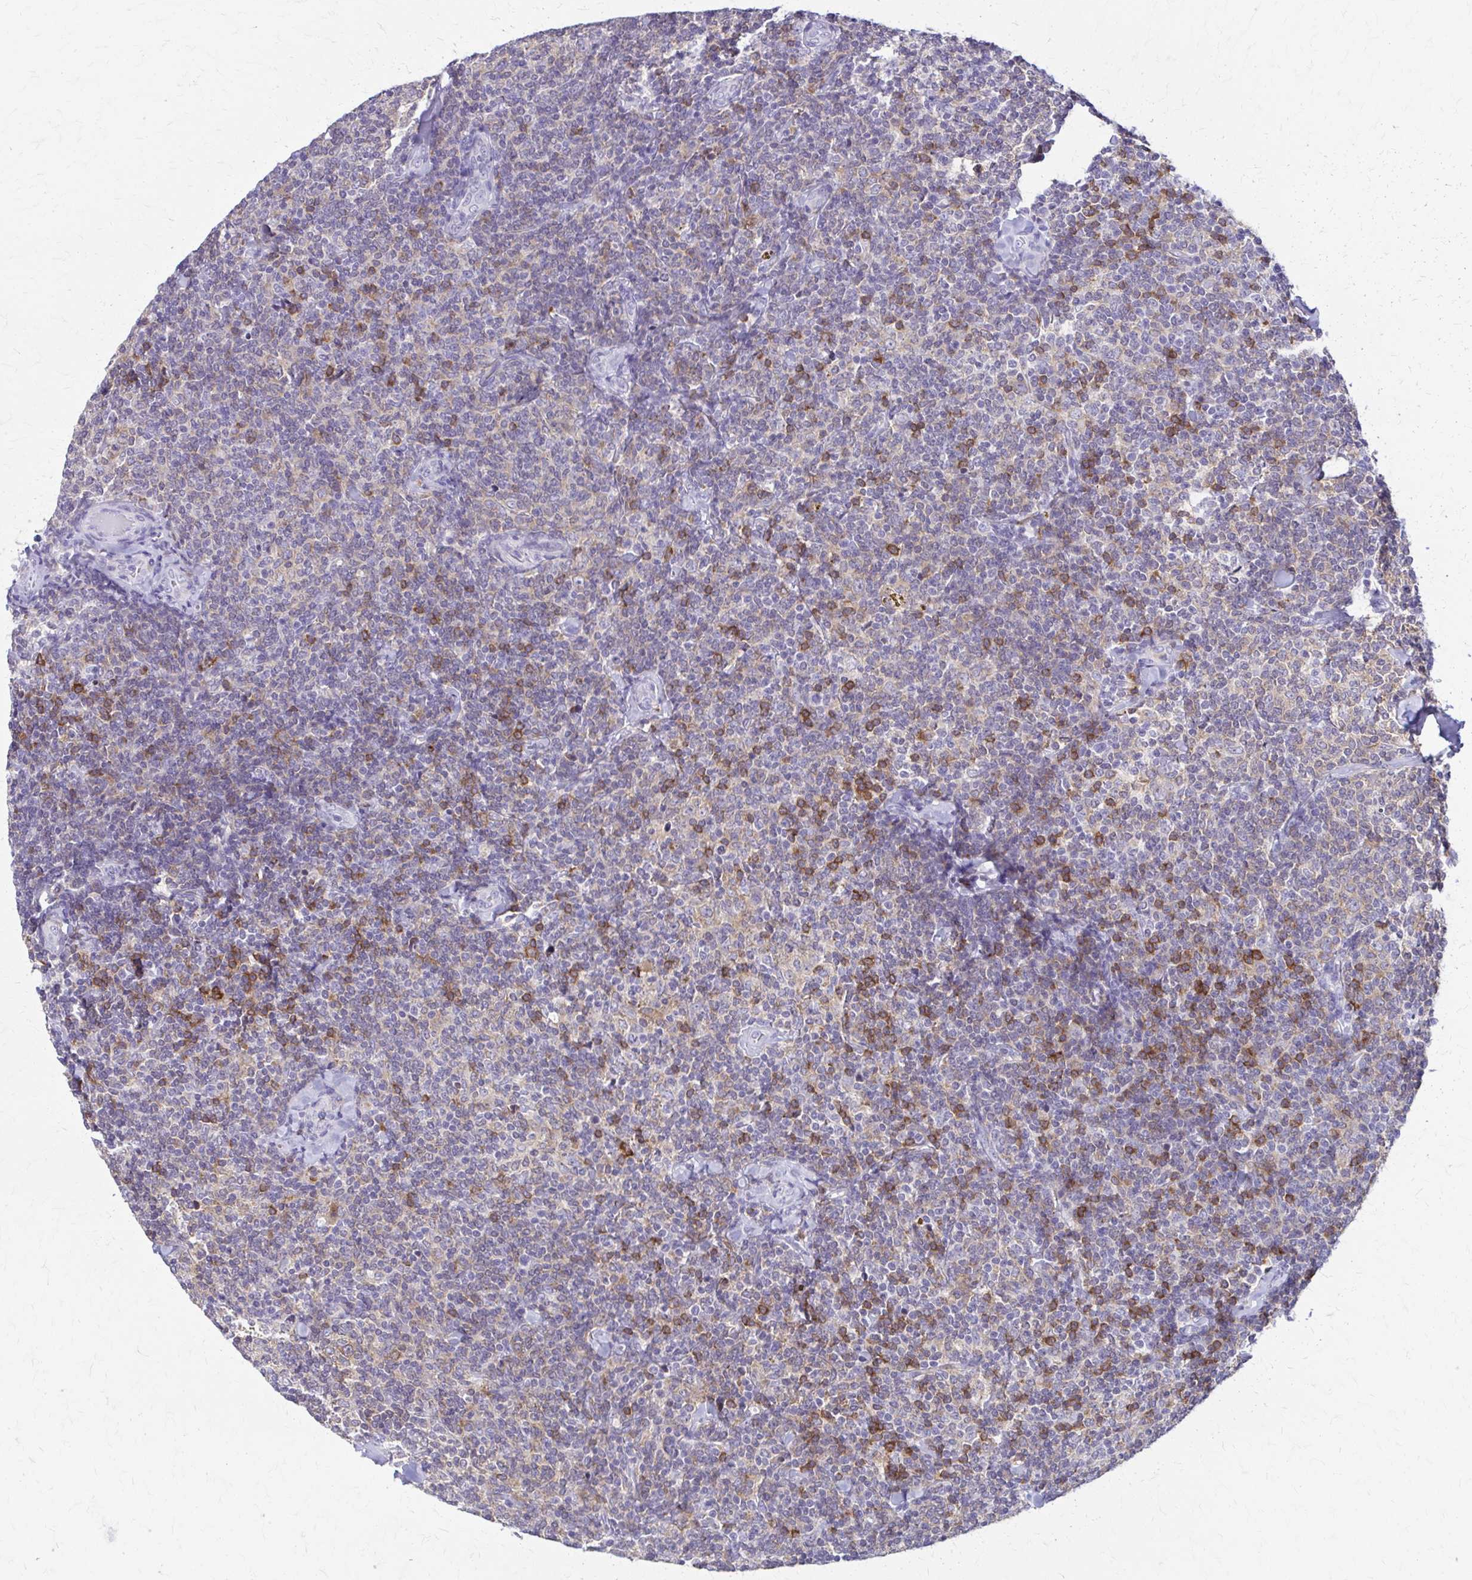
{"staining": {"intensity": "moderate", "quantity": "<25%", "location": "cytoplasmic/membranous"}, "tissue": "lymphoma", "cell_type": "Tumor cells", "image_type": "cancer", "snomed": [{"axis": "morphology", "description": "Malignant lymphoma, non-Hodgkin's type, Low grade"}, {"axis": "topography", "description": "Lymph node"}], "caption": "Immunohistochemical staining of human low-grade malignant lymphoma, non-Hodgkin's type demonstrates moderate cytoplasmic/membranous protein staining in about <25% of tumor cells.", "gene": "PIK3AP1", "patient": {"sex": "female", "age": 56}}